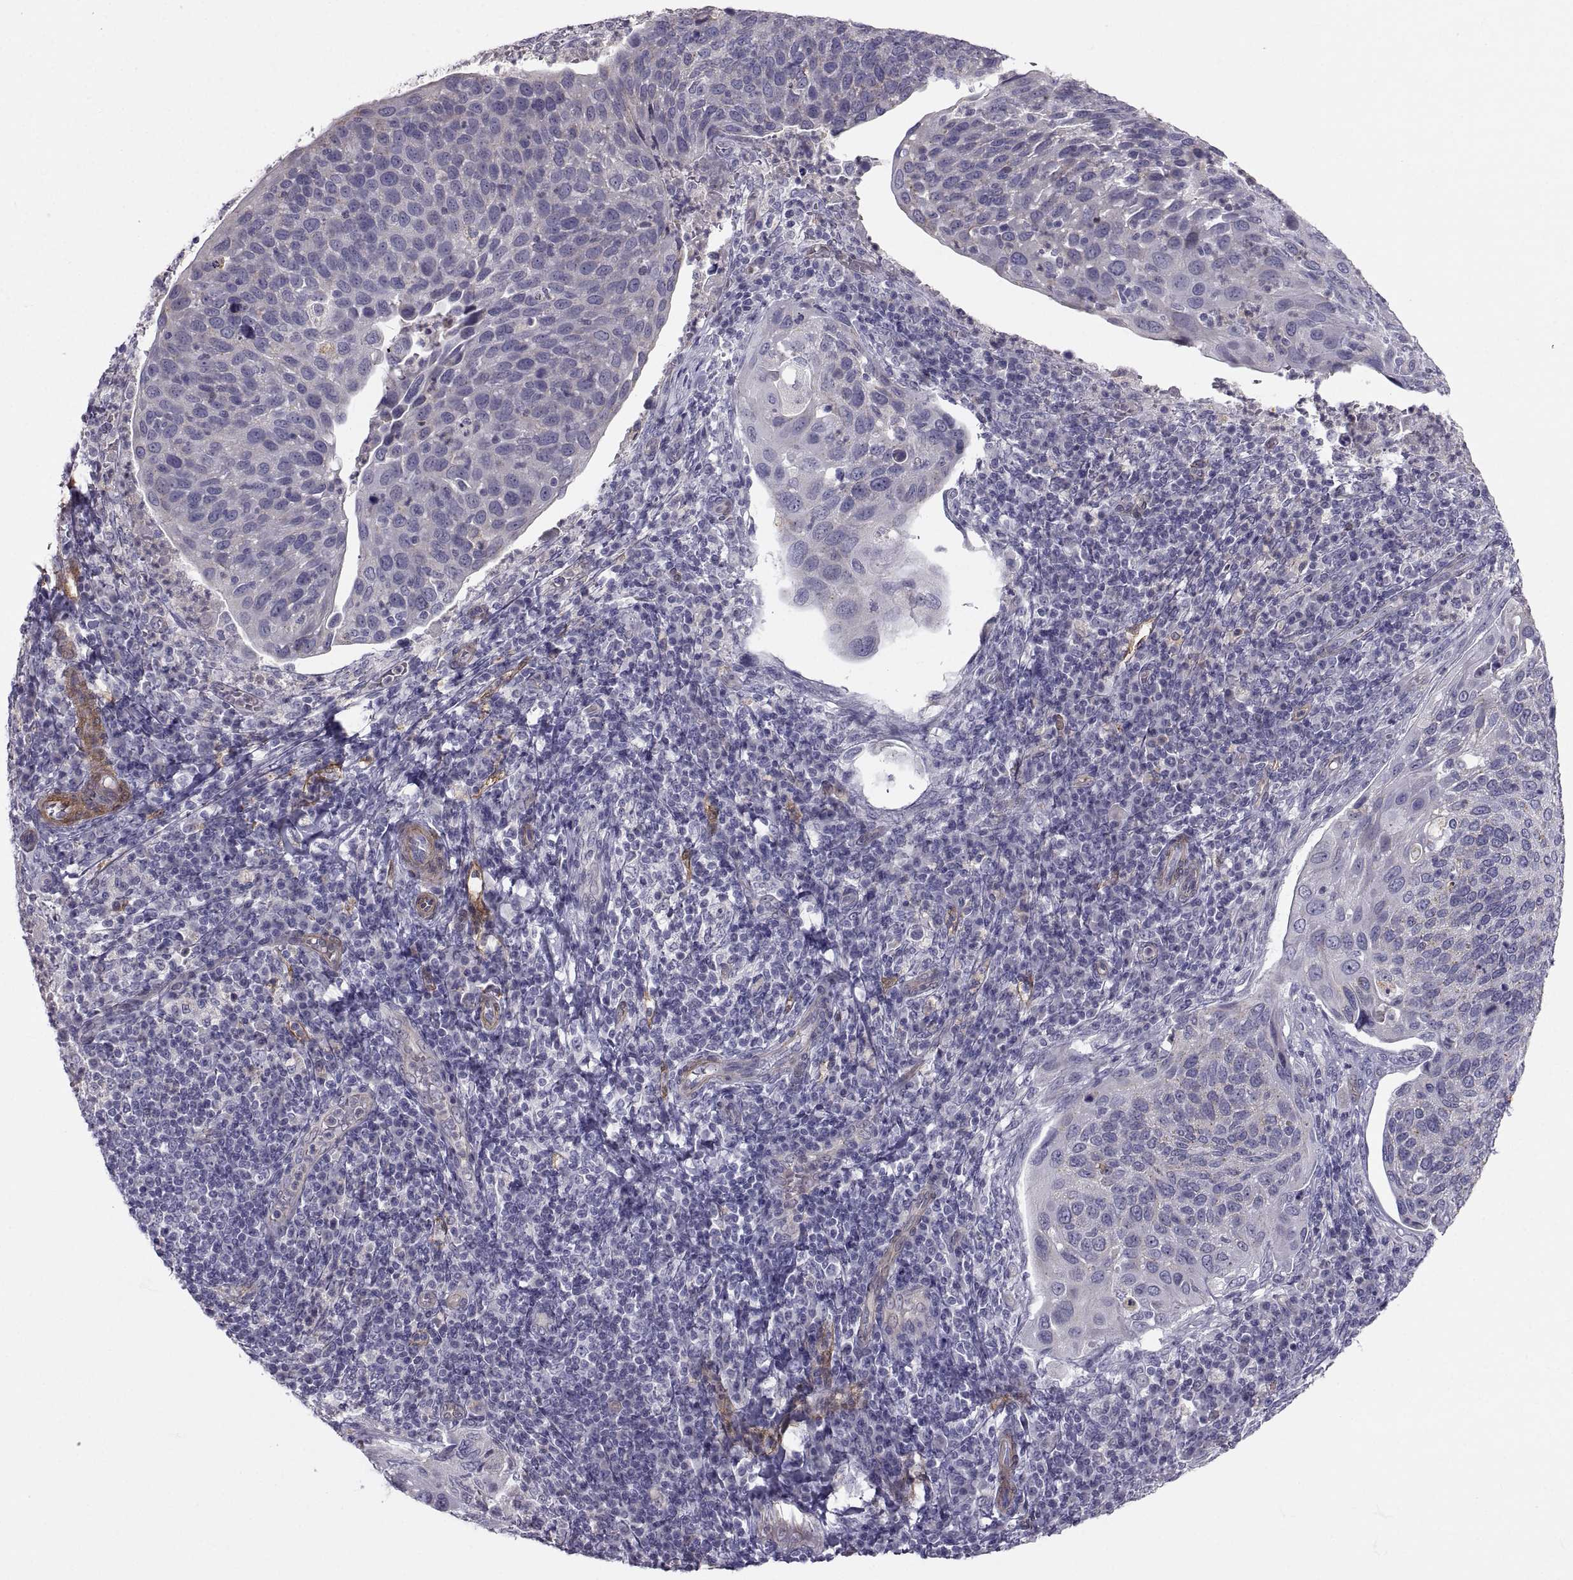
{"staining": {"intensity": "negative", "quantity": "none", "location": "none"}, "tissue": "cervical cancer", "cell_type": "Tumor cells", "image_type": "cancer", "snomed": [{"axis": "morphology", "description": "Squamous cell carcinoma, NOS"}, {"axis": "topography", "description": "Cervix"}], "caption": "IHC photomicrograph of human cervical cancer (squamous cell carcinoma) stained for a protein (brown), which displays no staining in tumor cells.", "gene": "PGM5", "patient": {"sex": "female", "age": 54}}